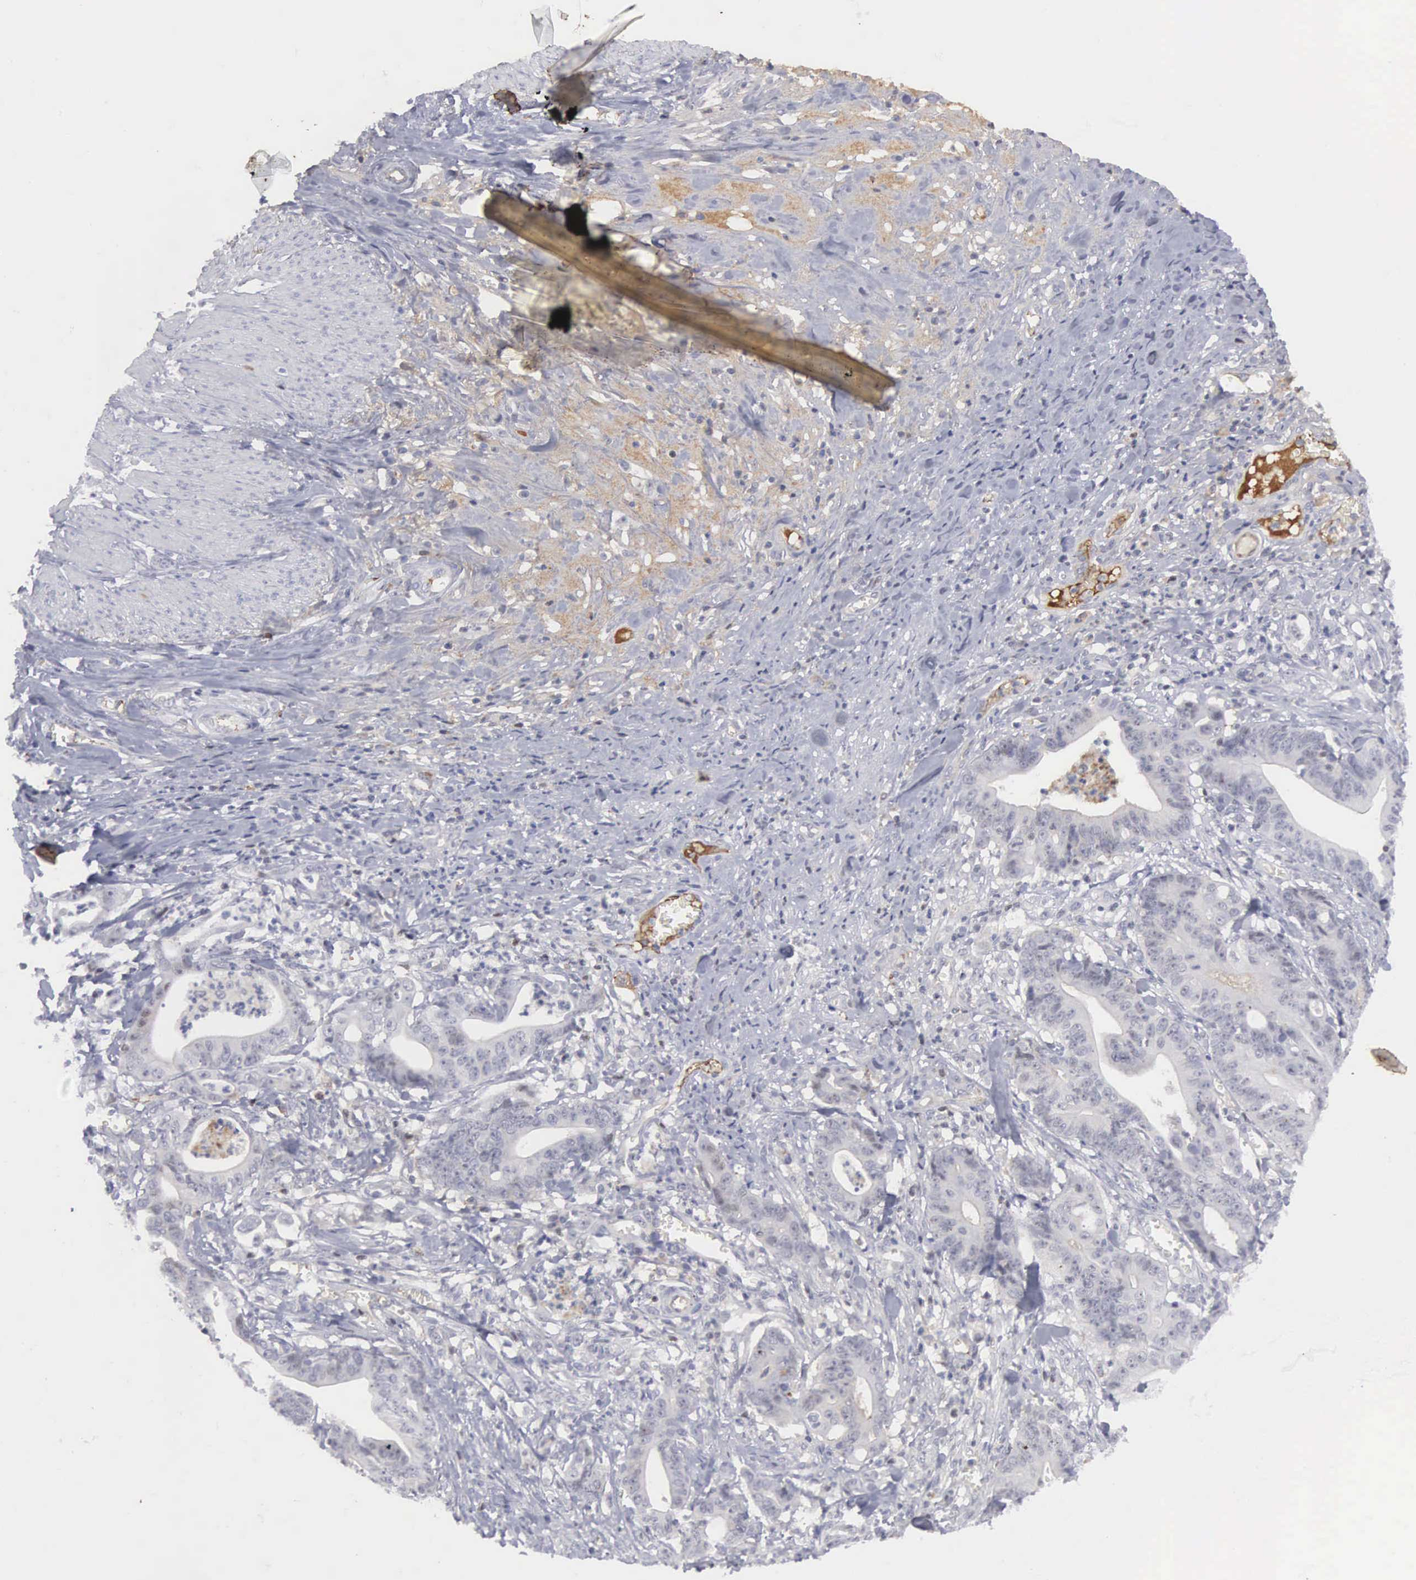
{"staining": {"intensity": "weak", "quantity": "<25%", "location": "nuclear"}, "tissue": "stomach cancer", "cell_type": "Tumor cells", "image_type": "cancer", "snomed": [{"axis": "morphology", "description": "Adenocarcinoma, NOS"}, {"axis": "topography", "description": "Stomach, lower"}], "caption": "This micrograph is of adenocarcinoma (stomach) stained with immunohistochemistry to label a protein in brown with the nuclei are counter-stained blue. There is no positivity in tumor cells.", "gene": "RBPJ", "patient": {"sex": "female", "age": 86}}